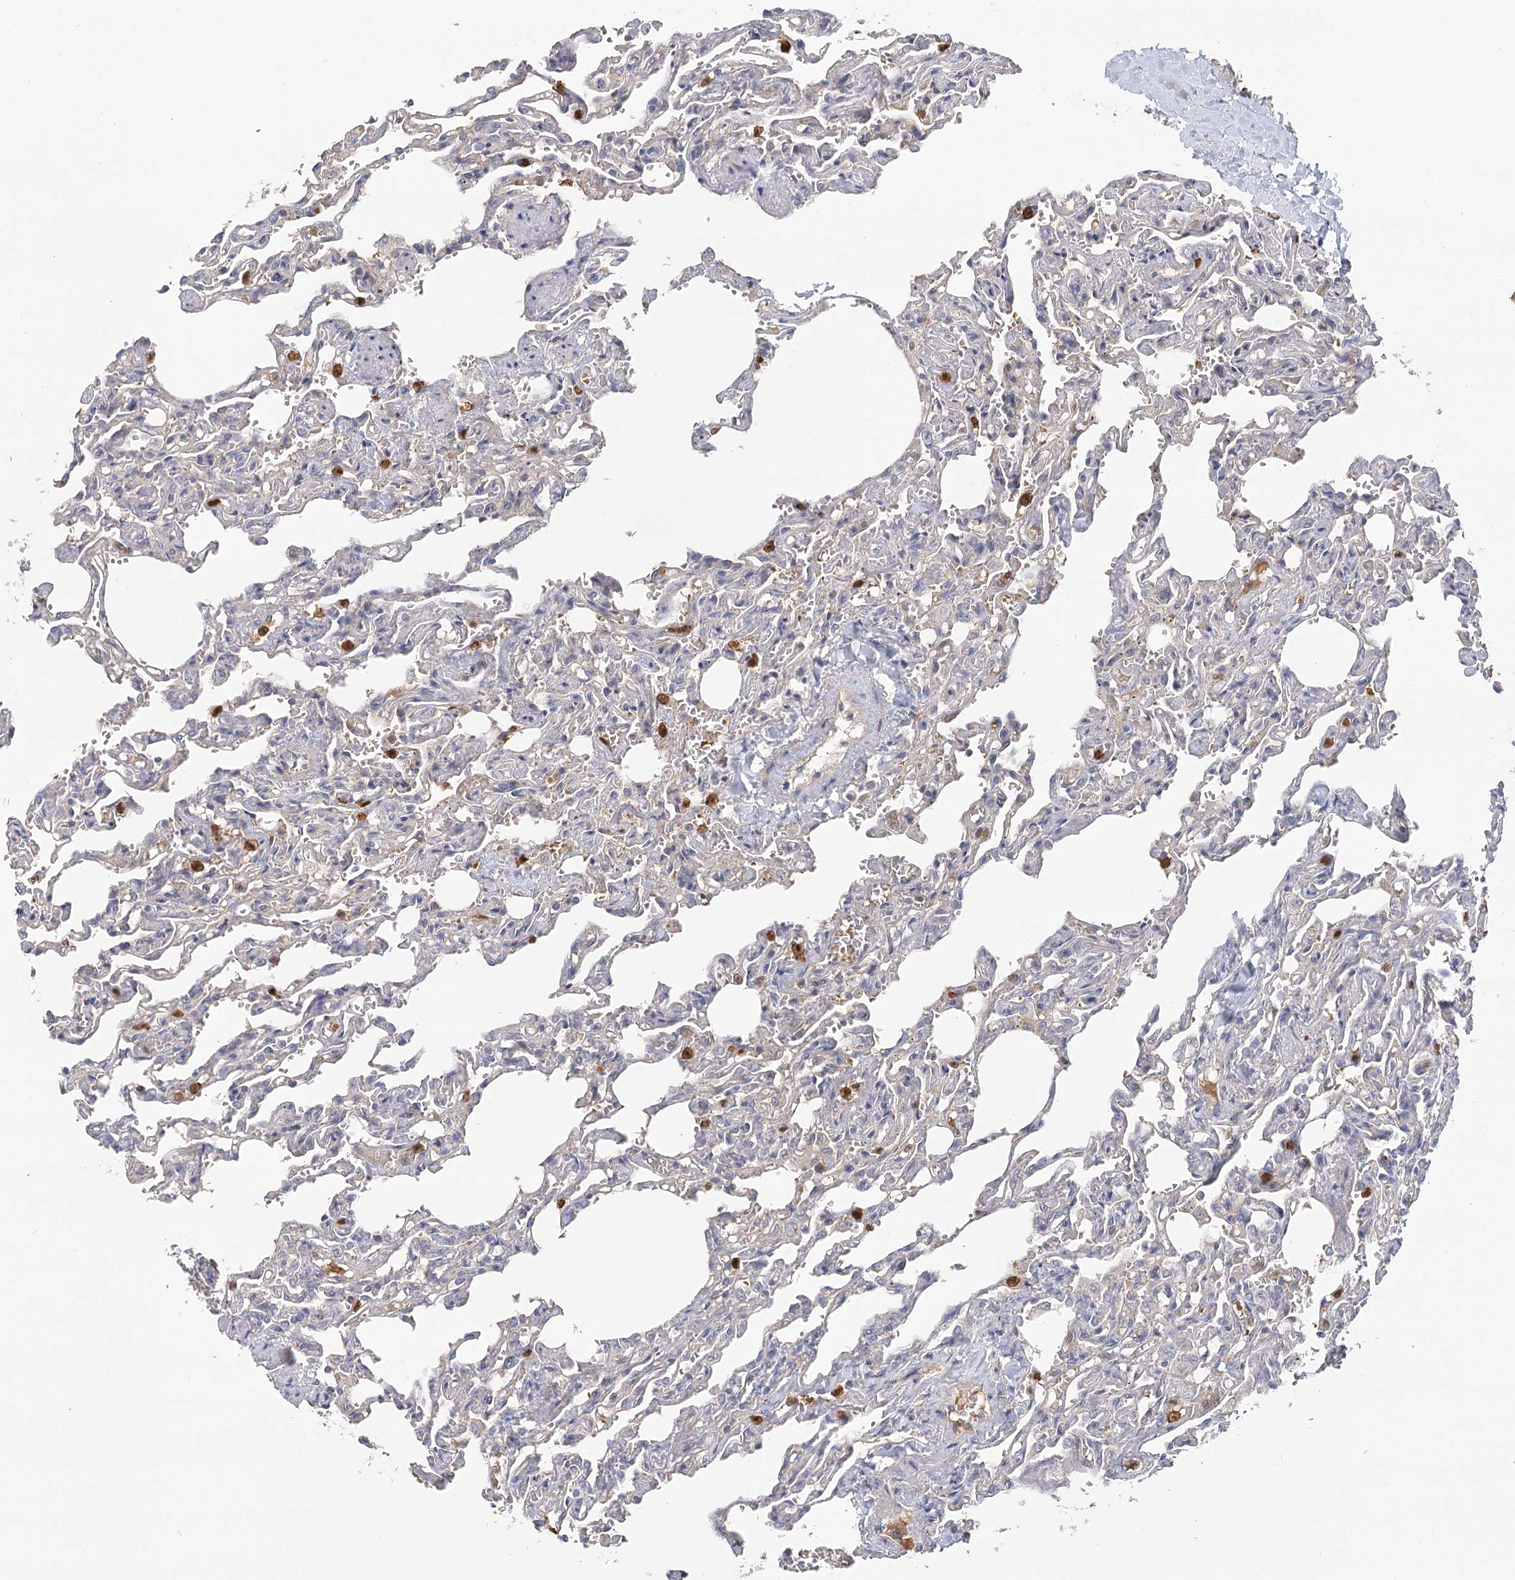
{"staining": {"intensity": "negative", "quantity": "none", "location": "none"}, "tissue": "lung", "cell_type": "Alveolar cells", "image_type": "normal", "snomed": [{"axis": "morphology", "description": "Normal tissue, NOS"}, {"axis": "topography", "description": "Lung"}], "caption": "DAB immunohistochemical staining of unremarkable lung reveals no significant expression in alveolar cells.", "gene": "EPB41L5", "patient": {"sex": "male", "age": 21}}